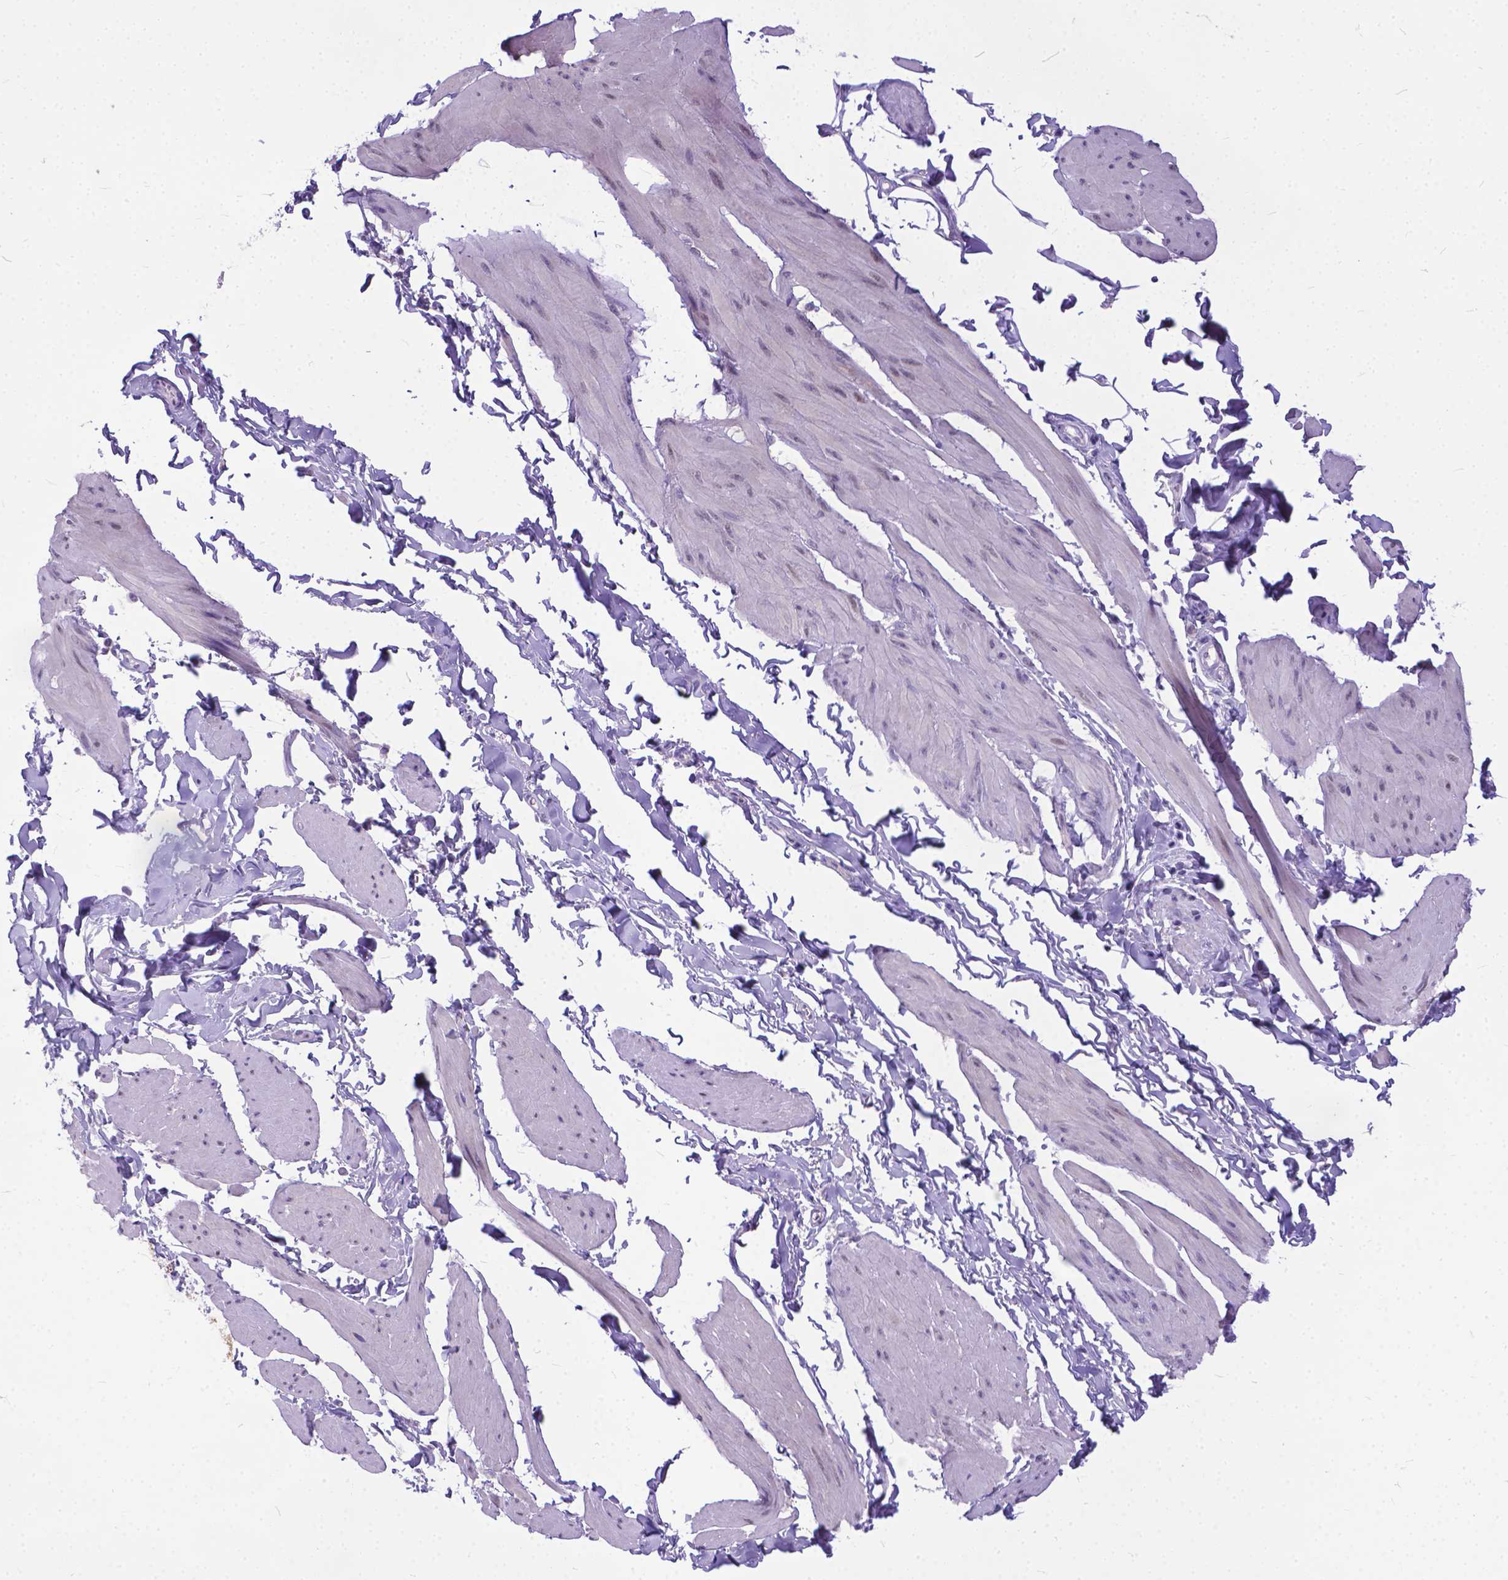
{"staining": {"intensity": "negative", "quantity": "none", "location": "none"}, "tissue": "smooth muscle", "cell_type": "Smooth muscle cells", "image_type": "normal", "snomed": [{"axis": "morphology", "description": "Normal tissue, NOS"}, {"axis": "topography", "description": "Adipose tissue"}, {"axis": "topography", "description": "Smooth muscle"}, {"axis": "topography", "description": "Peripheral nerve tissue"}], "caption": "IHC photomicrograph of unremarkable smooth muscle stained for a protein (brown), which displays no staining in smooth muscle cells.", "gene": "TTLL6", "patient": {"sex": "male", "age": 83}}